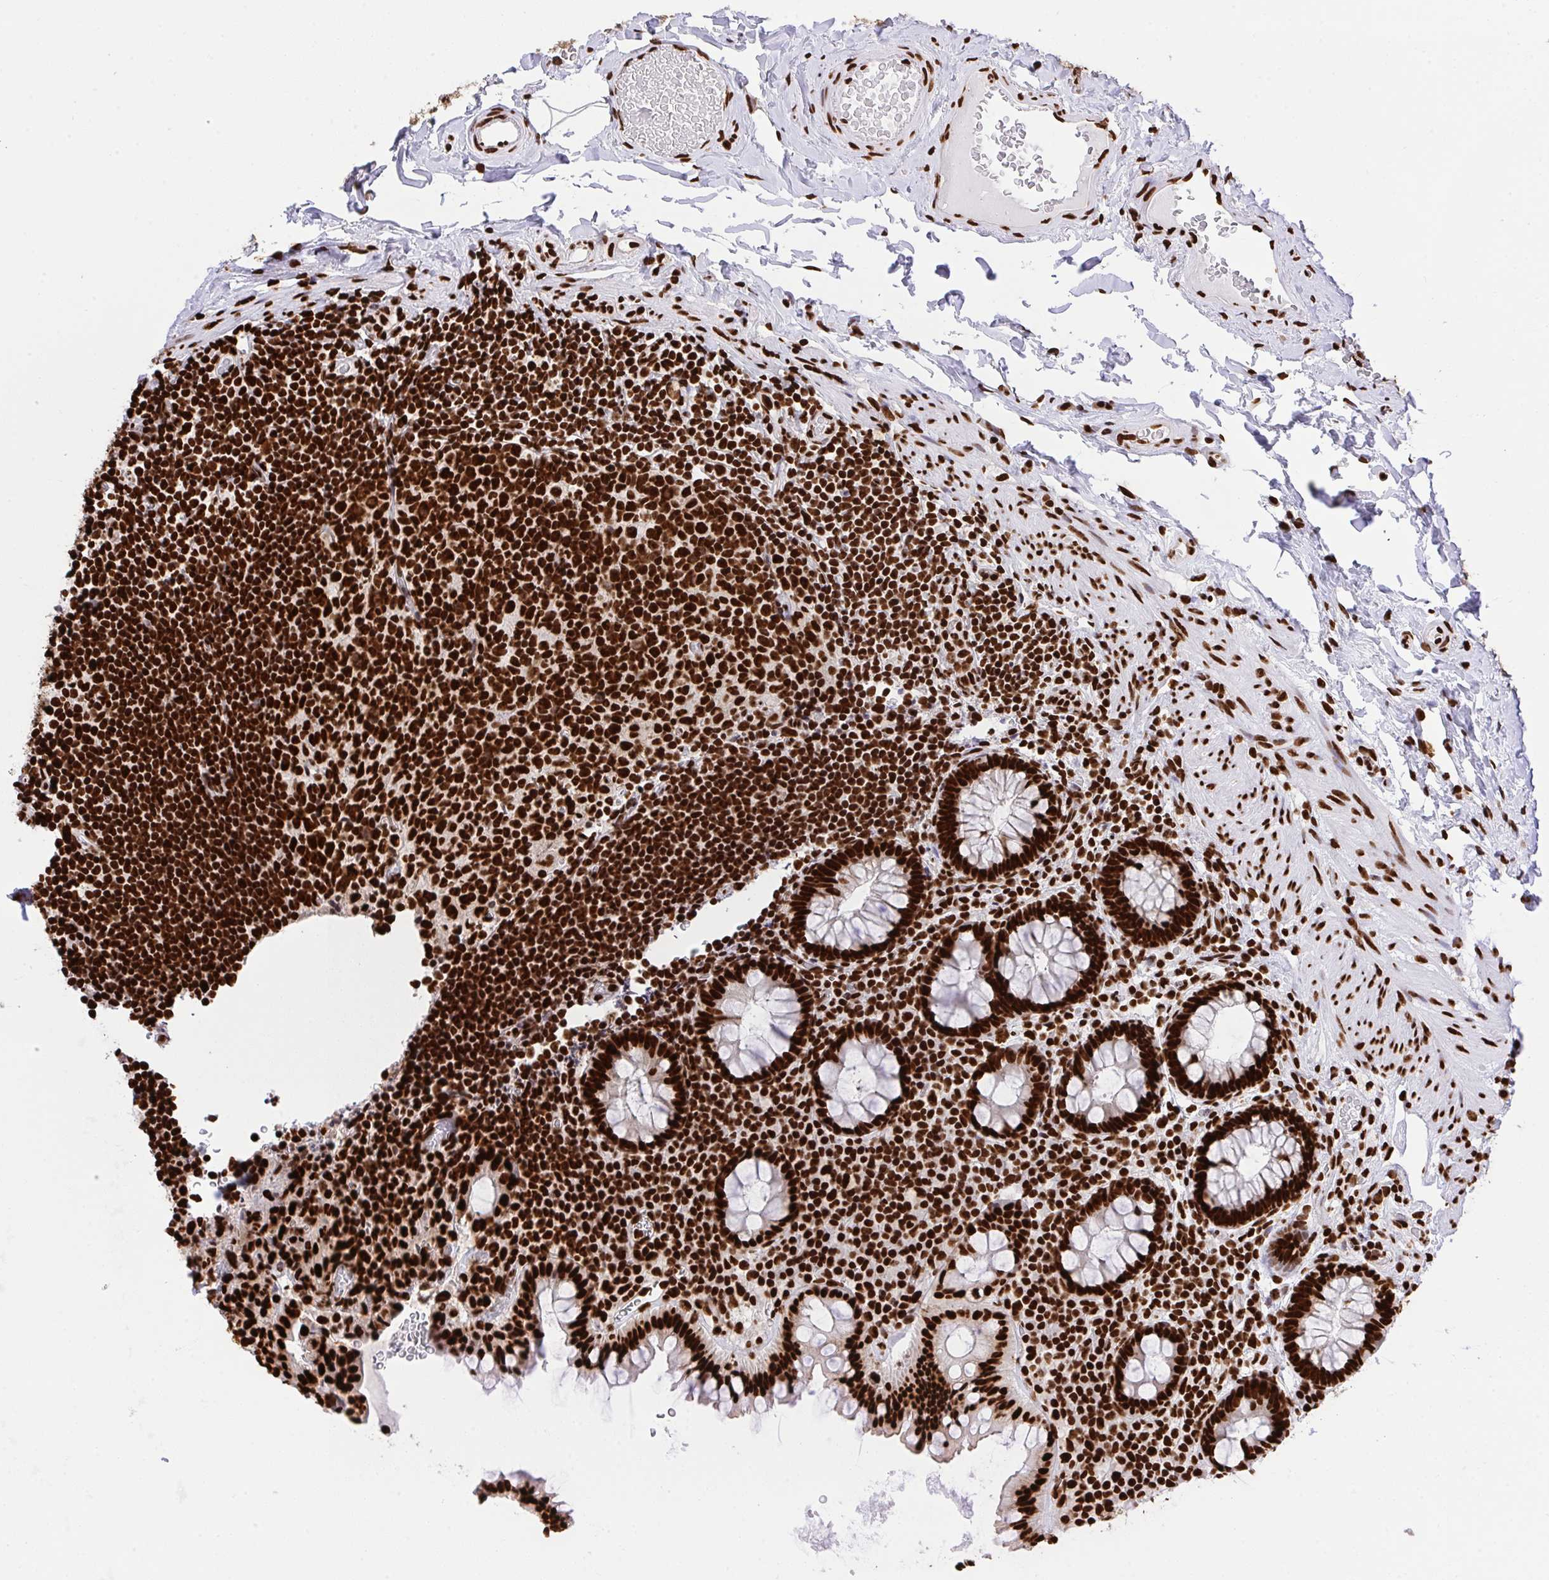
{"staining": {"intensity": "strong", "quantity": ">75%", "location": "nuclear"}, "tissue": "rectum", "cell_type": "Glandular cells", "image_type": "normal", "snomed": [{"axis": "morphology", "description": "Normal tissue, NOS"}, {"axis": "topography", "description": "Rectum"}, {"axis": "topography", "description": "Peripheral nerve tissue"}], "caption": "Rectum stained for a protein (brown) shows strong nuclear positive staining in approximately >75% of glandular cells.", "gene": "HNRNPL", "patient": {"sex": "female", "age": 69}}